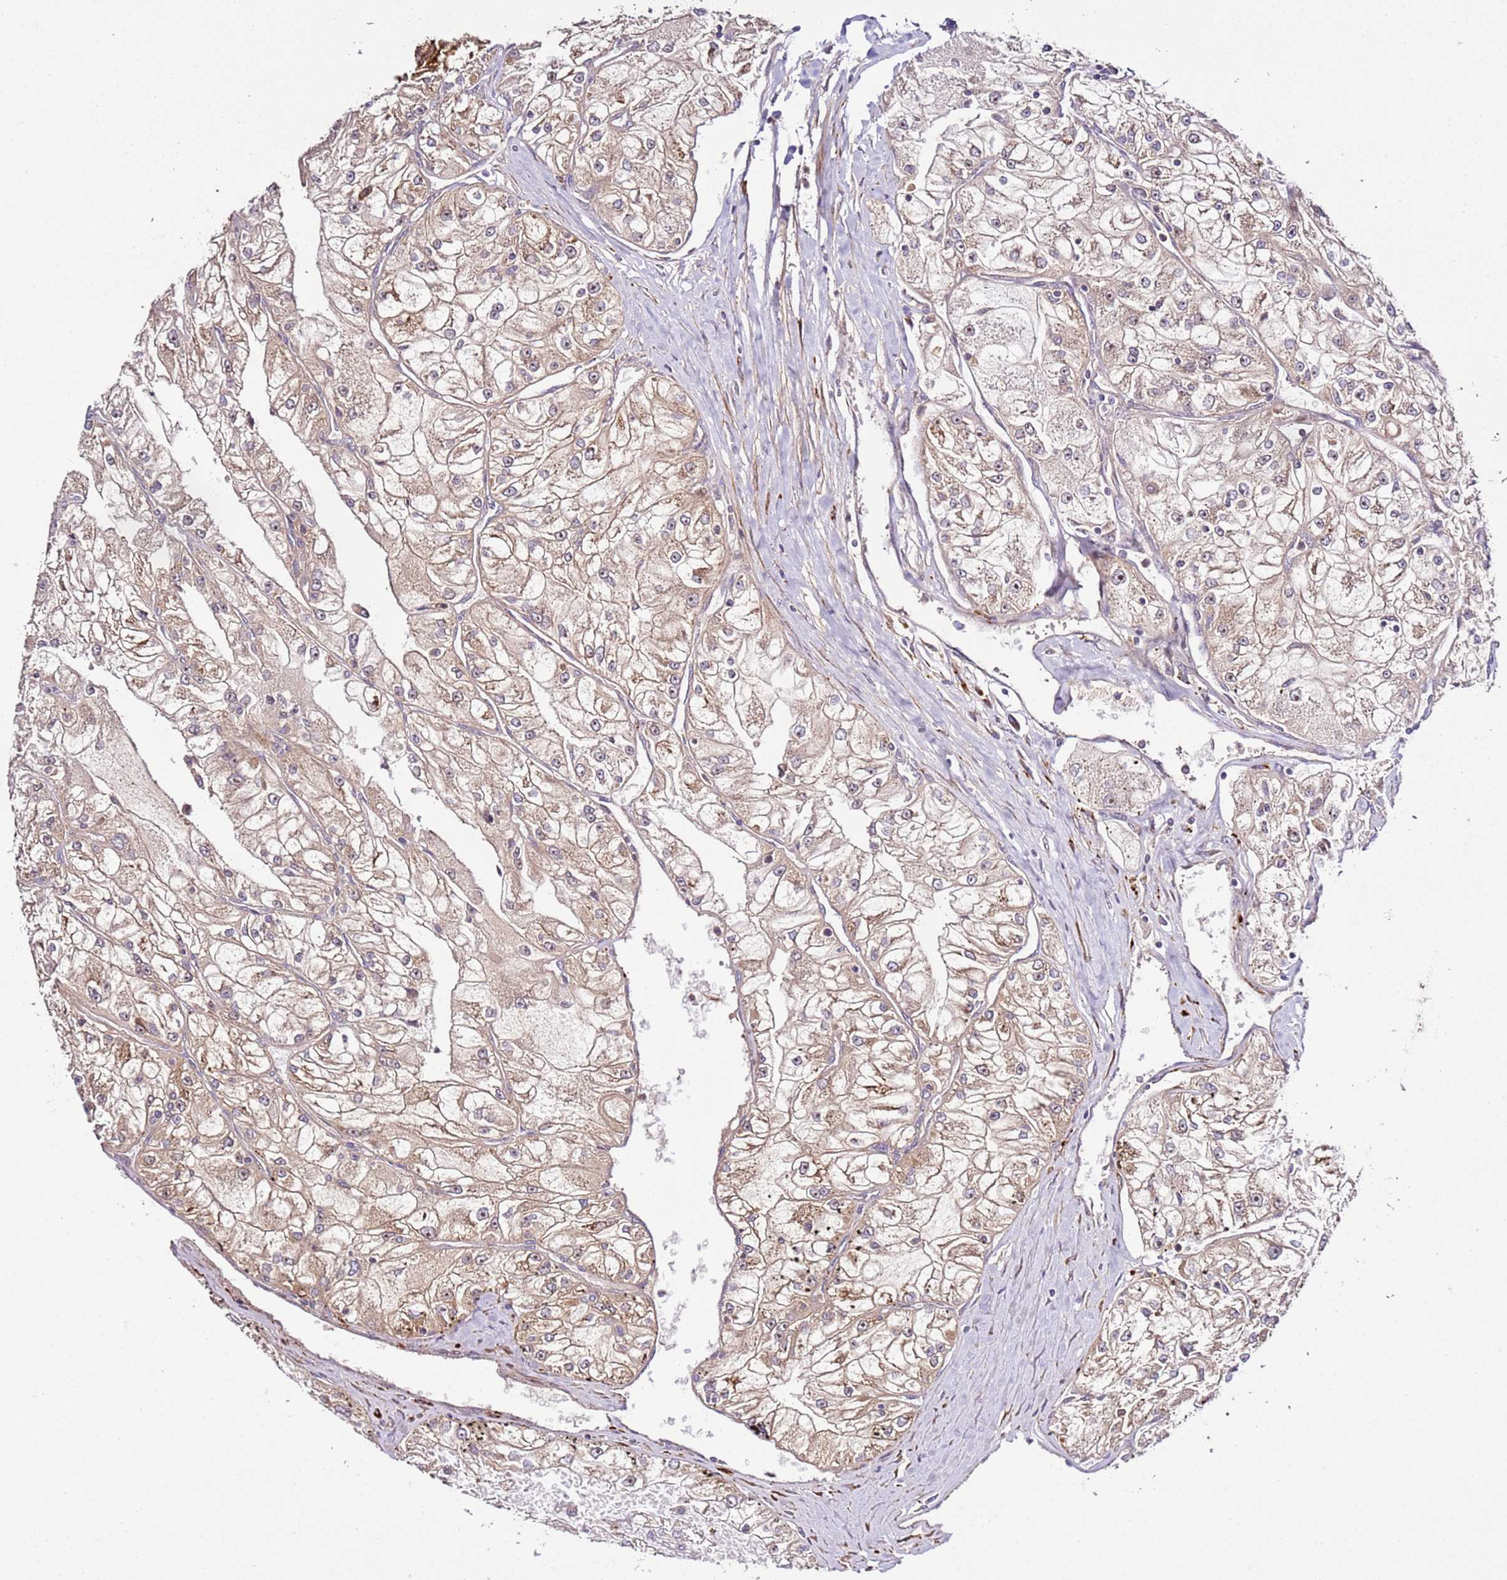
{"staining": {"intensity": "moderate", "quantity": "25%-75%", "location": "cytoplasmic/membranous"}, "tissue": "renal cancer", "cell_type": "Tumor cells", "image_type": "cancer", "snomed": [{"axis": "morphology", "description": "Adenocarcinoma, NOS"}, {"axis": "topography", "description": "Kidney"}], "caption": "The immunohistochemical stain highlights moderate cytoplasmic/membranous positivity in tumor cells of renal adenocarcinoma tissue. The protein of interest is stained brown, and the nuclei are stained in blue (DAB IHC with brightfield microscopy, high magnification).", "gene": "PVRIG", "patient": {"sex": "female", "age": 72}}